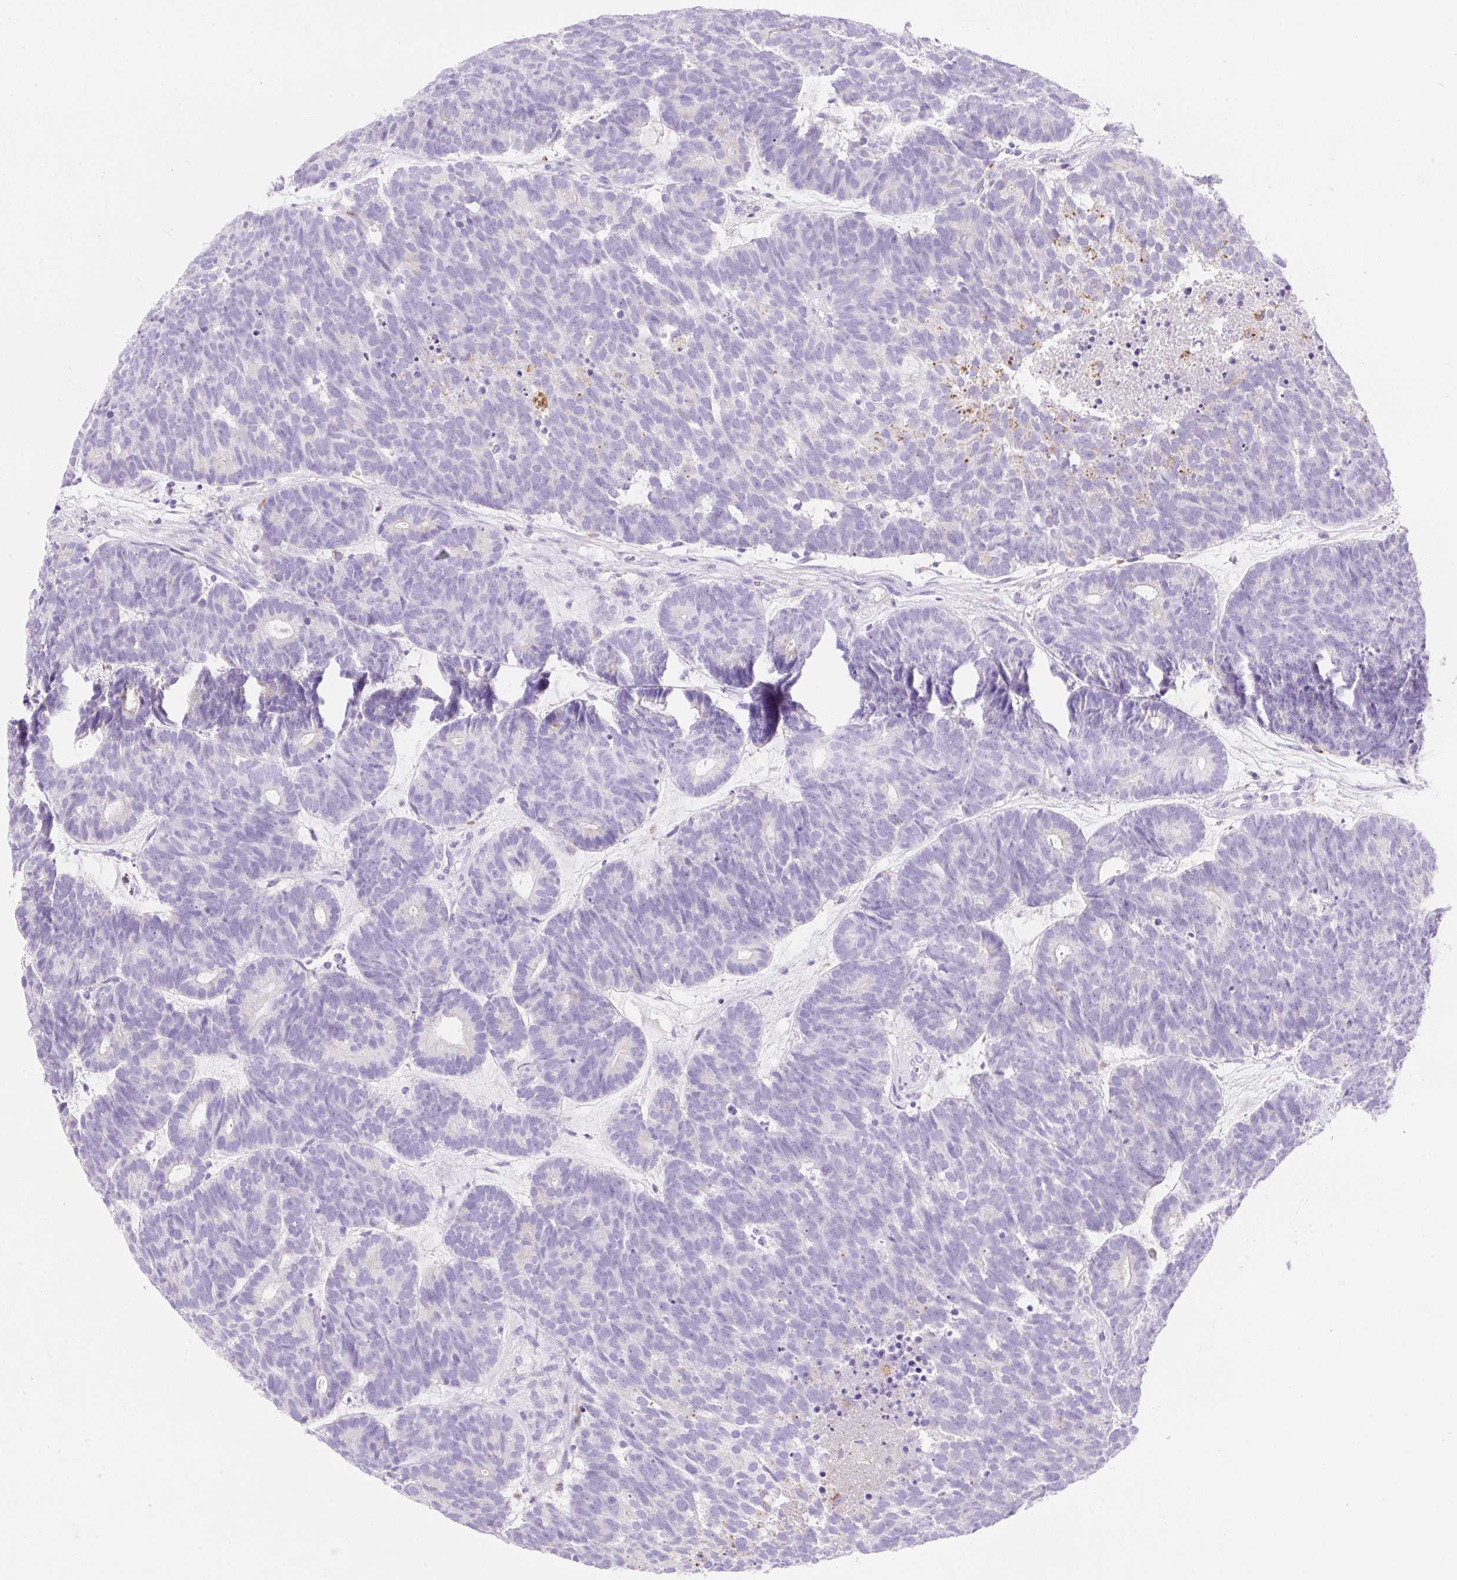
{"staining": {"intensity": "negative", "quantity": "none", "location": "none"}, "tissue": "head and neck cancer", "cell_type": "Tumor cells", "image_type": "cancer", "snomed": [{"axis": "morphology", "description": "Adenocarcinoma, NOS"}, {"axis": "topography", "description": "Head-Neck"}], "caption": "DAB (3,3'-diaminobenzidine) immunohistochemical staining of human head and neck cancer (adenocarcinoma) displays no significant expression in tumor cells.", "gene": "HEXB", "patient": {"sex": "female", "age": 81}}